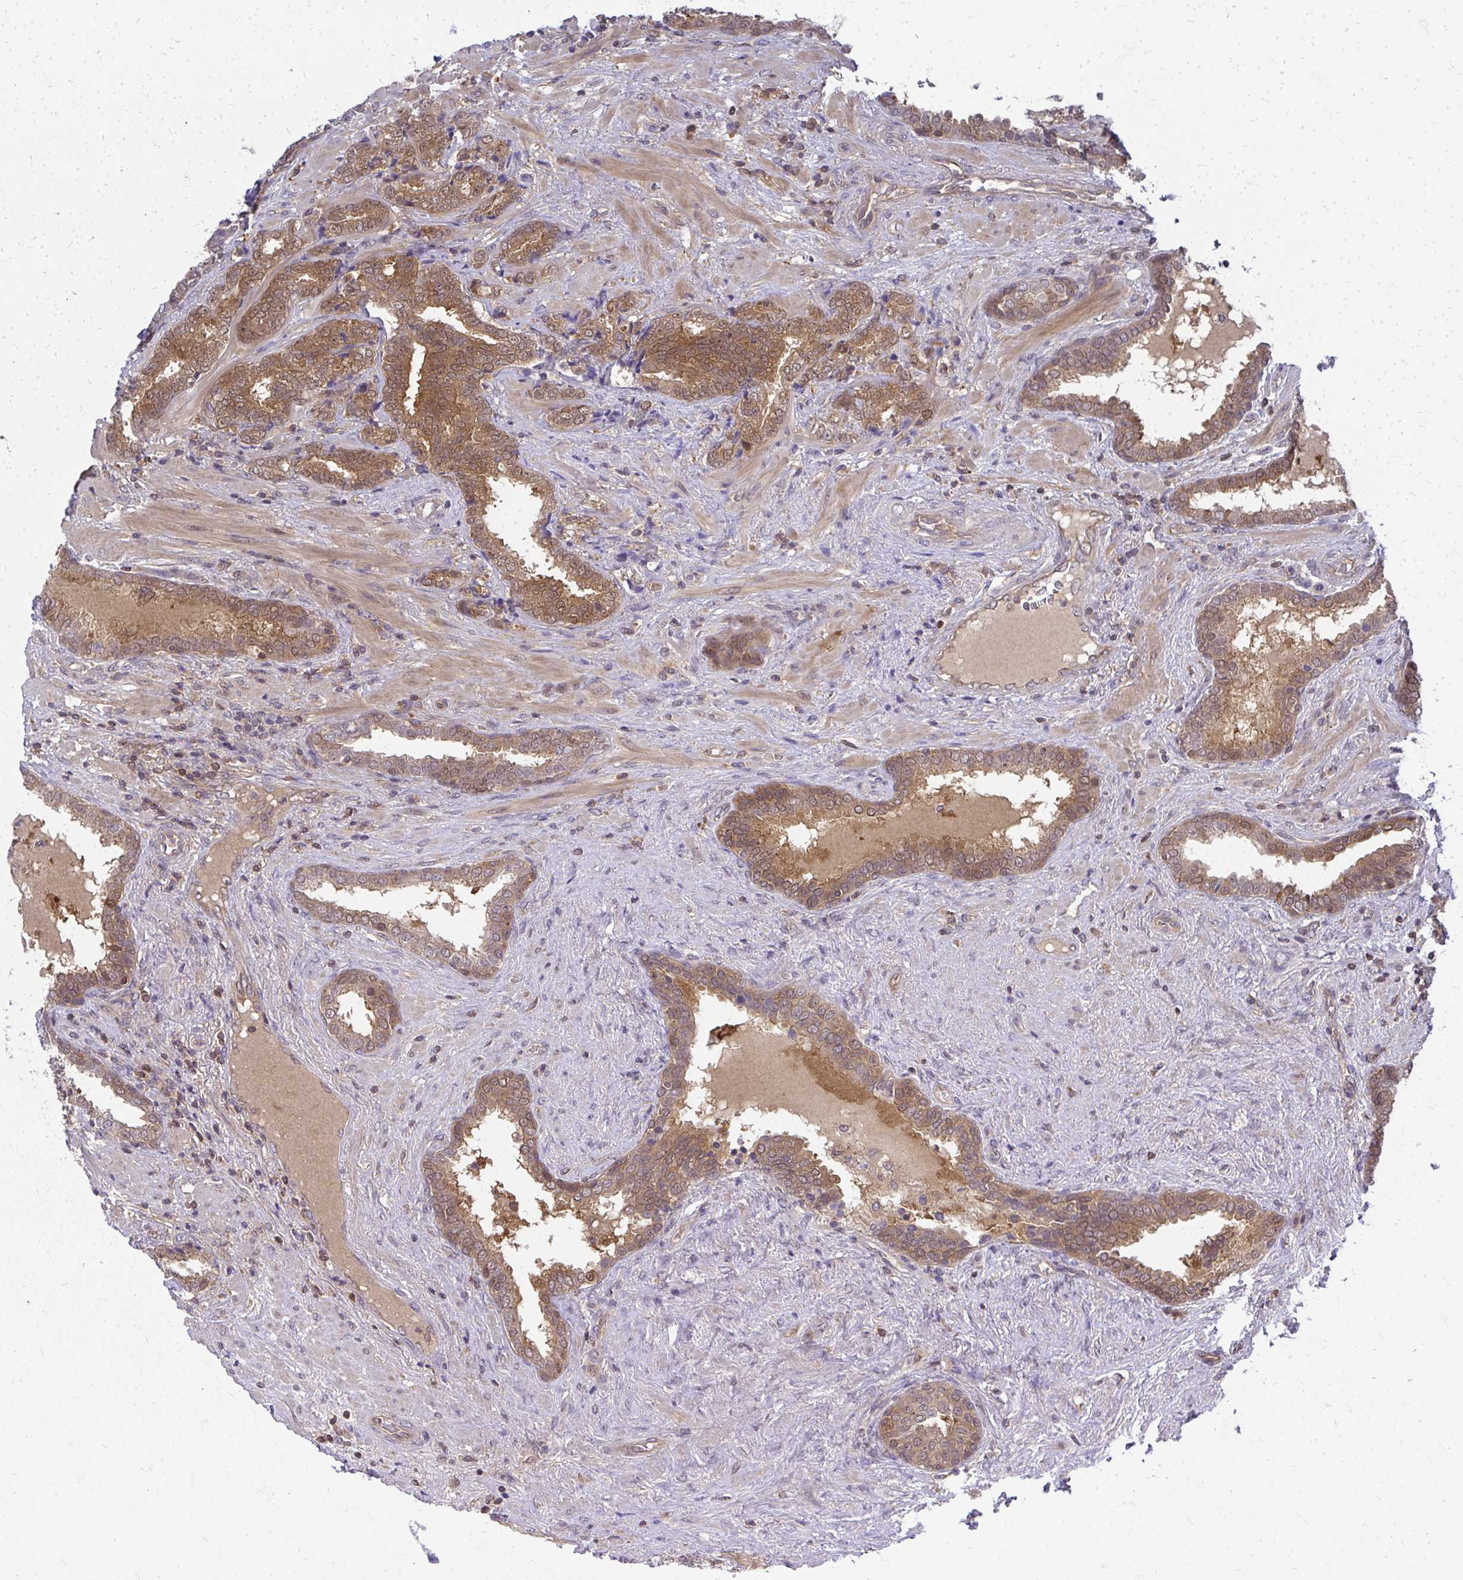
{"staining": {"intensity": "moderate", "quantity": ">75%", "location": "cytoplasmic/membranous,nuclear"}, "tissue": "prostate cancer", "cell_type": "Tumor cells", "image_type": "cancer", "snomed": [{"axis": "morphology", "description": "Adenocarcinoma, High grade"}, {"axis": "topography", "description": "Prostate"}], "caption": "A photomicrograph showing moderate cytoplasmic/membranous and nuclear positivity in approximately >75% of tumor cells in prostate cancer (high-grade adenocarcinoma), as visualized by brown immunohistochemical staining.", "gene": "HDHD2", "patient": {"sex": "male", "age": 72}}